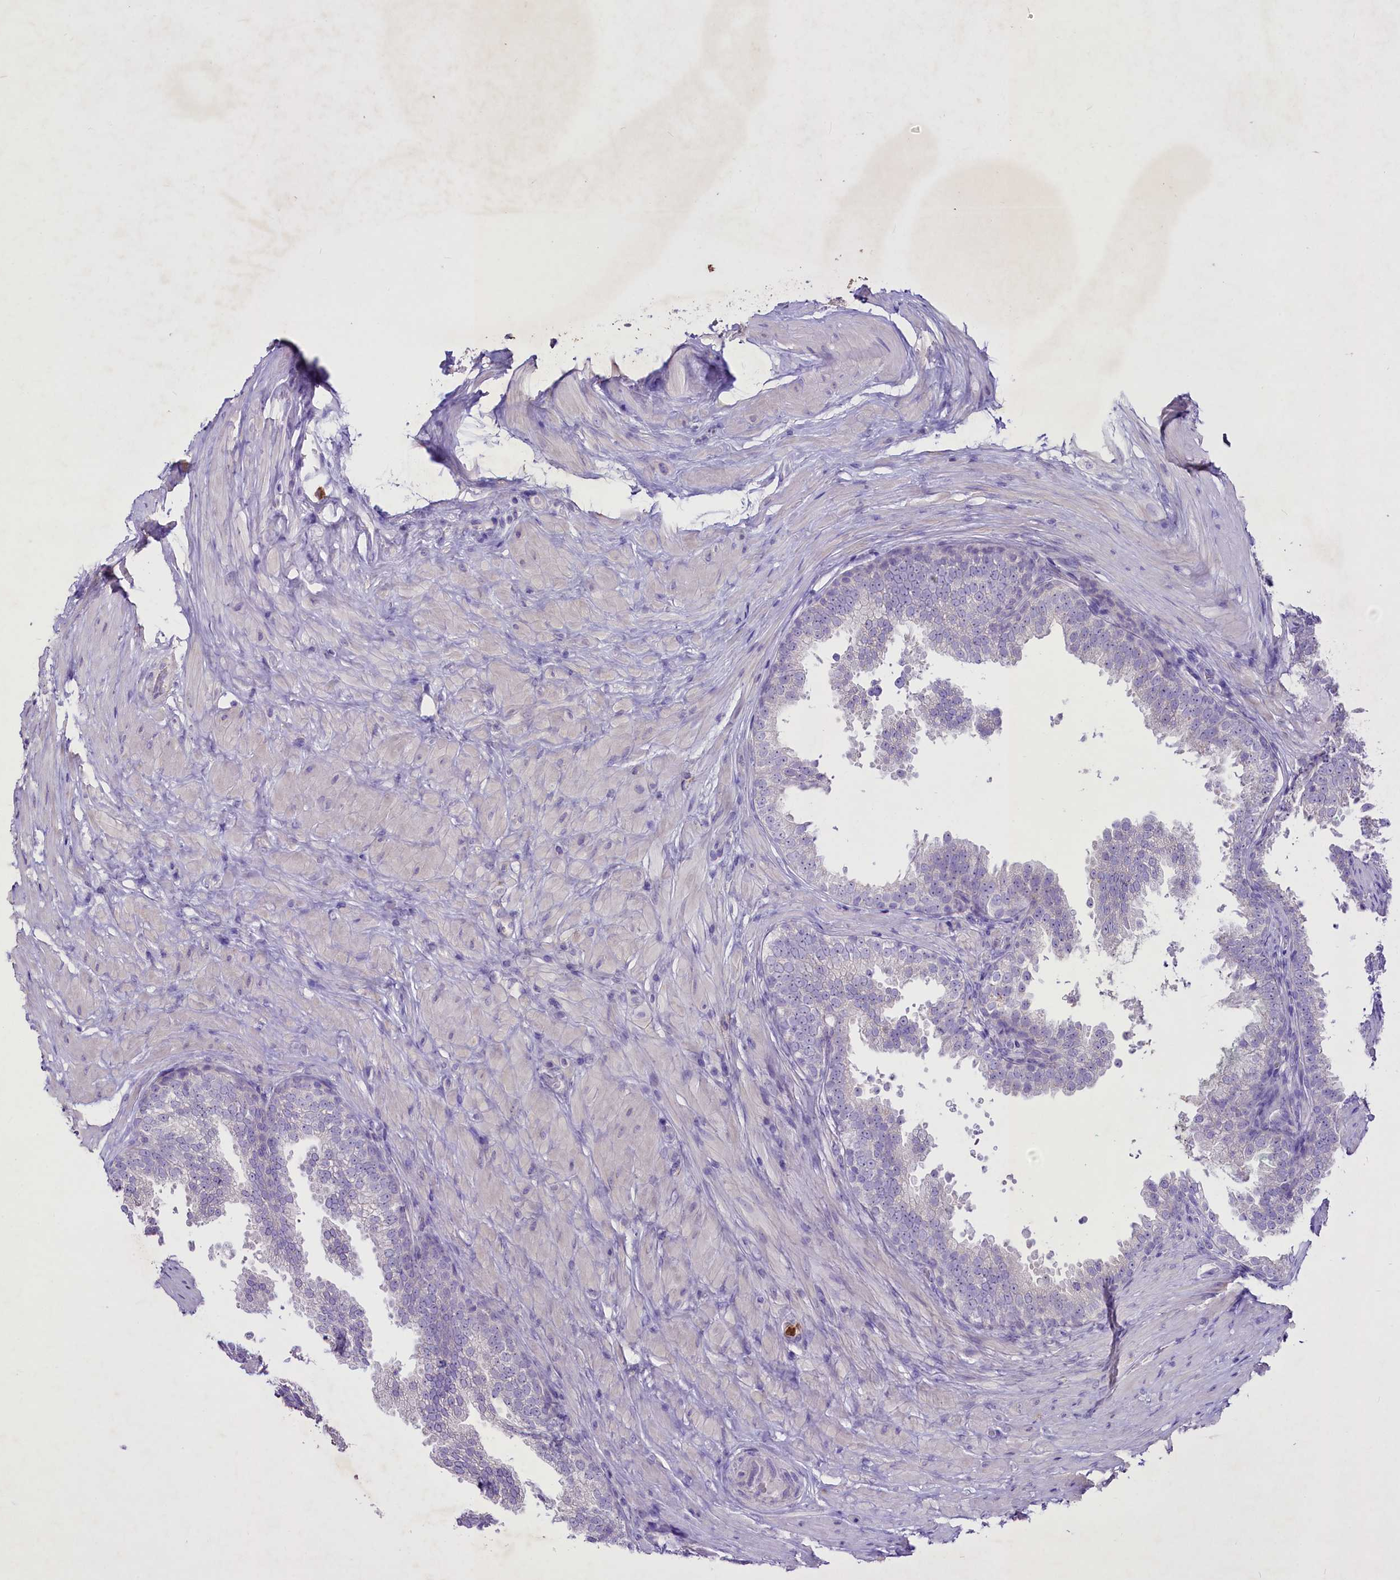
{"staining": {"intensity": "negative", "quantity": "none", "location": "none"}, "tissue": "prostate", "cell_type": "Glandular cells", "image_type": "normal", "snomed": [{"axis": "morphology", "description": "Normal tissue, NOS"}, {"axis": "topography", "description": "Prostate"}], "caption": "This is a micrograph of immunohistochemistry (IHC) staining of unremarkable prostate, which shows no expression in glandular cells.", "gene": "FAM209B", "patient": {"sex": "male", "age": 60}}